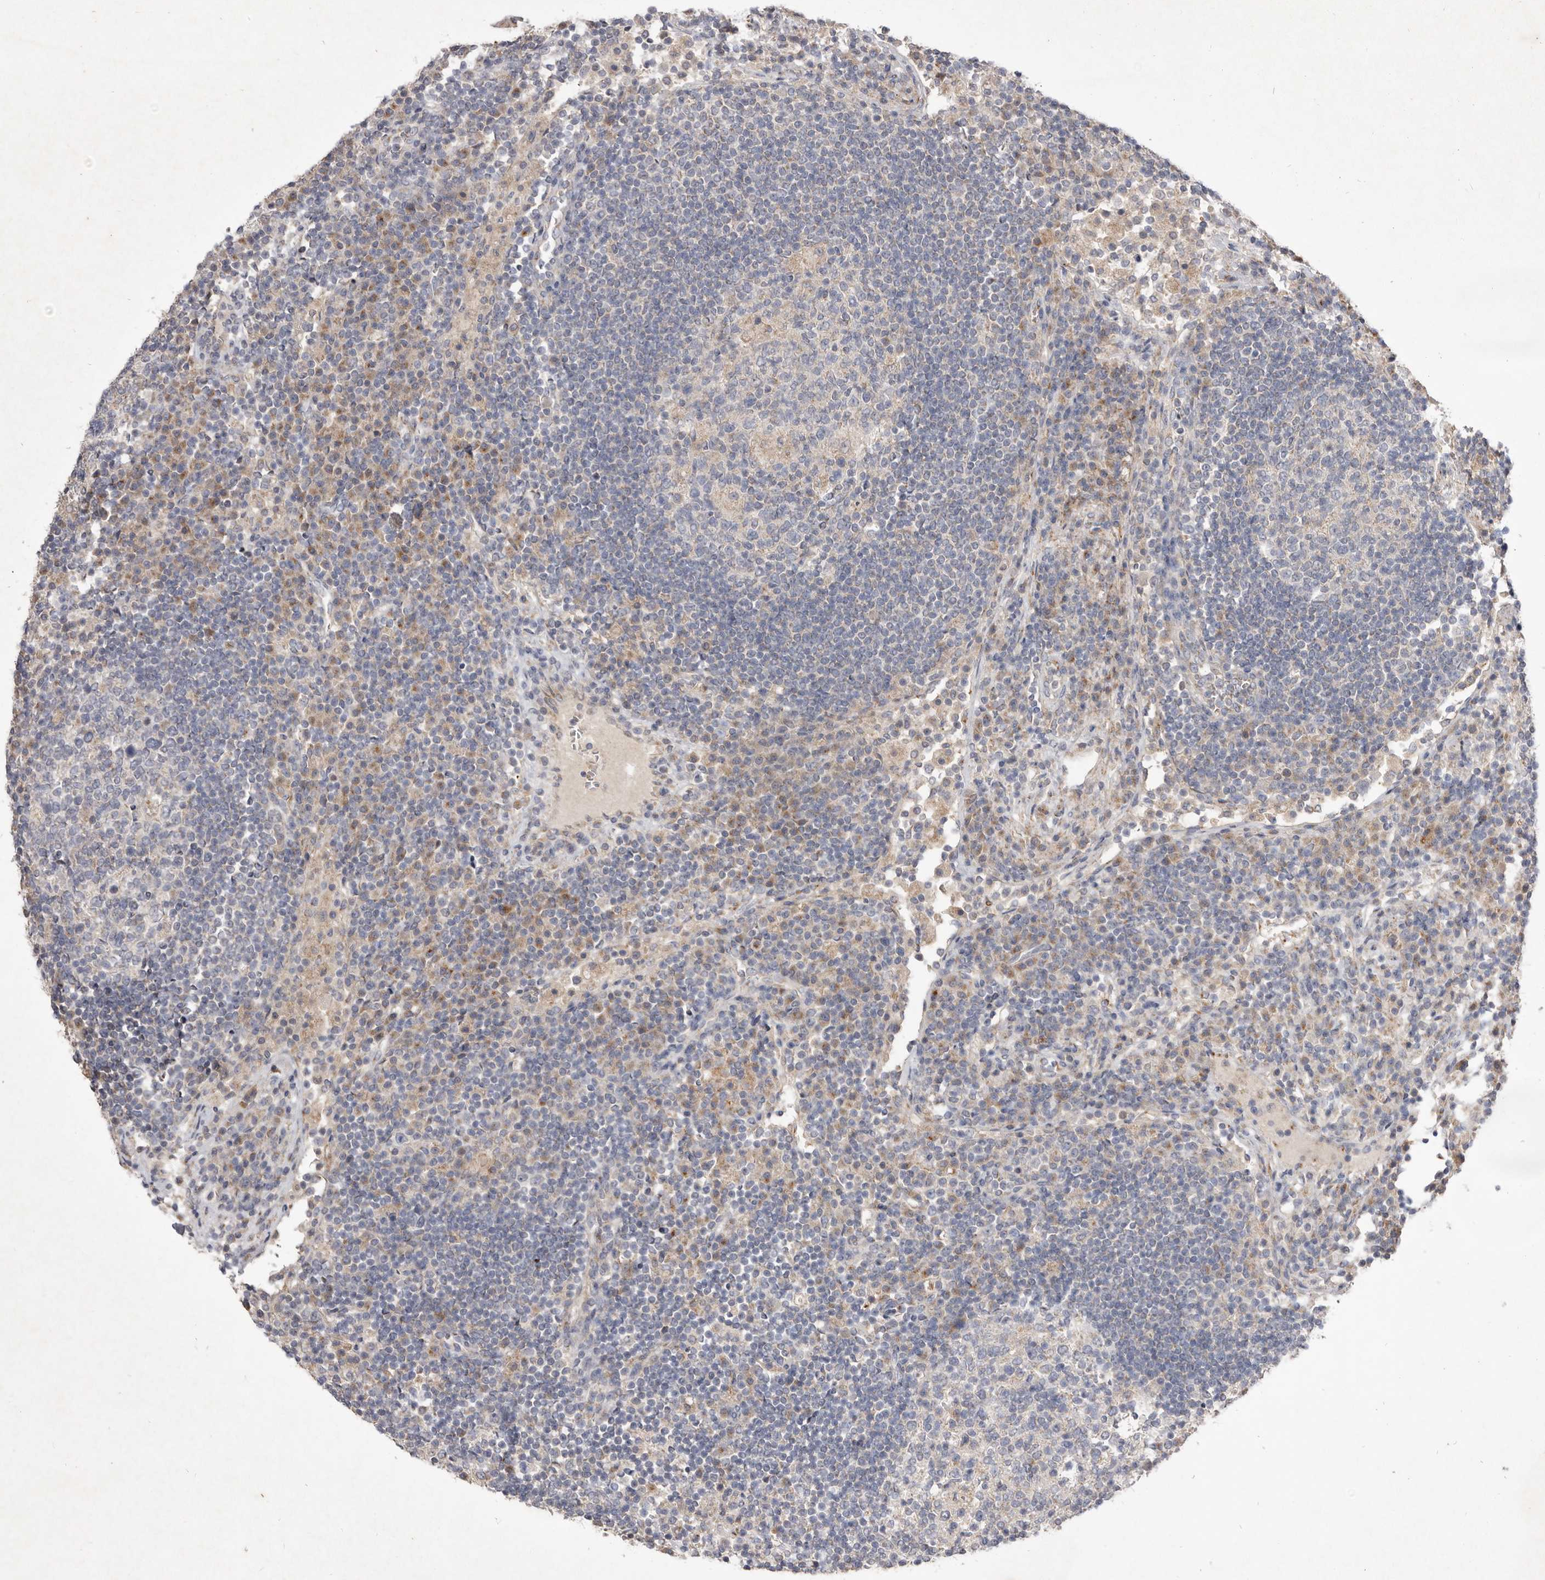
{"staining": {"intensity": "negative", "quantity": "none", "location": "none"}, "tissue": "lymph node", "cell_type": "Germinal center cells", "image_type": "normal", "snomed": [{"axis": "morphology", "description": "Normal tissue, NOS"}, {"axis": "topography", "description": "Lymph node"}], "caption": "Lymph node was stained to show a protein in brown. There is no significant staining in germinal center cells.", "gene": "USP24", "patient": {"sex": "female", "age": 53}}